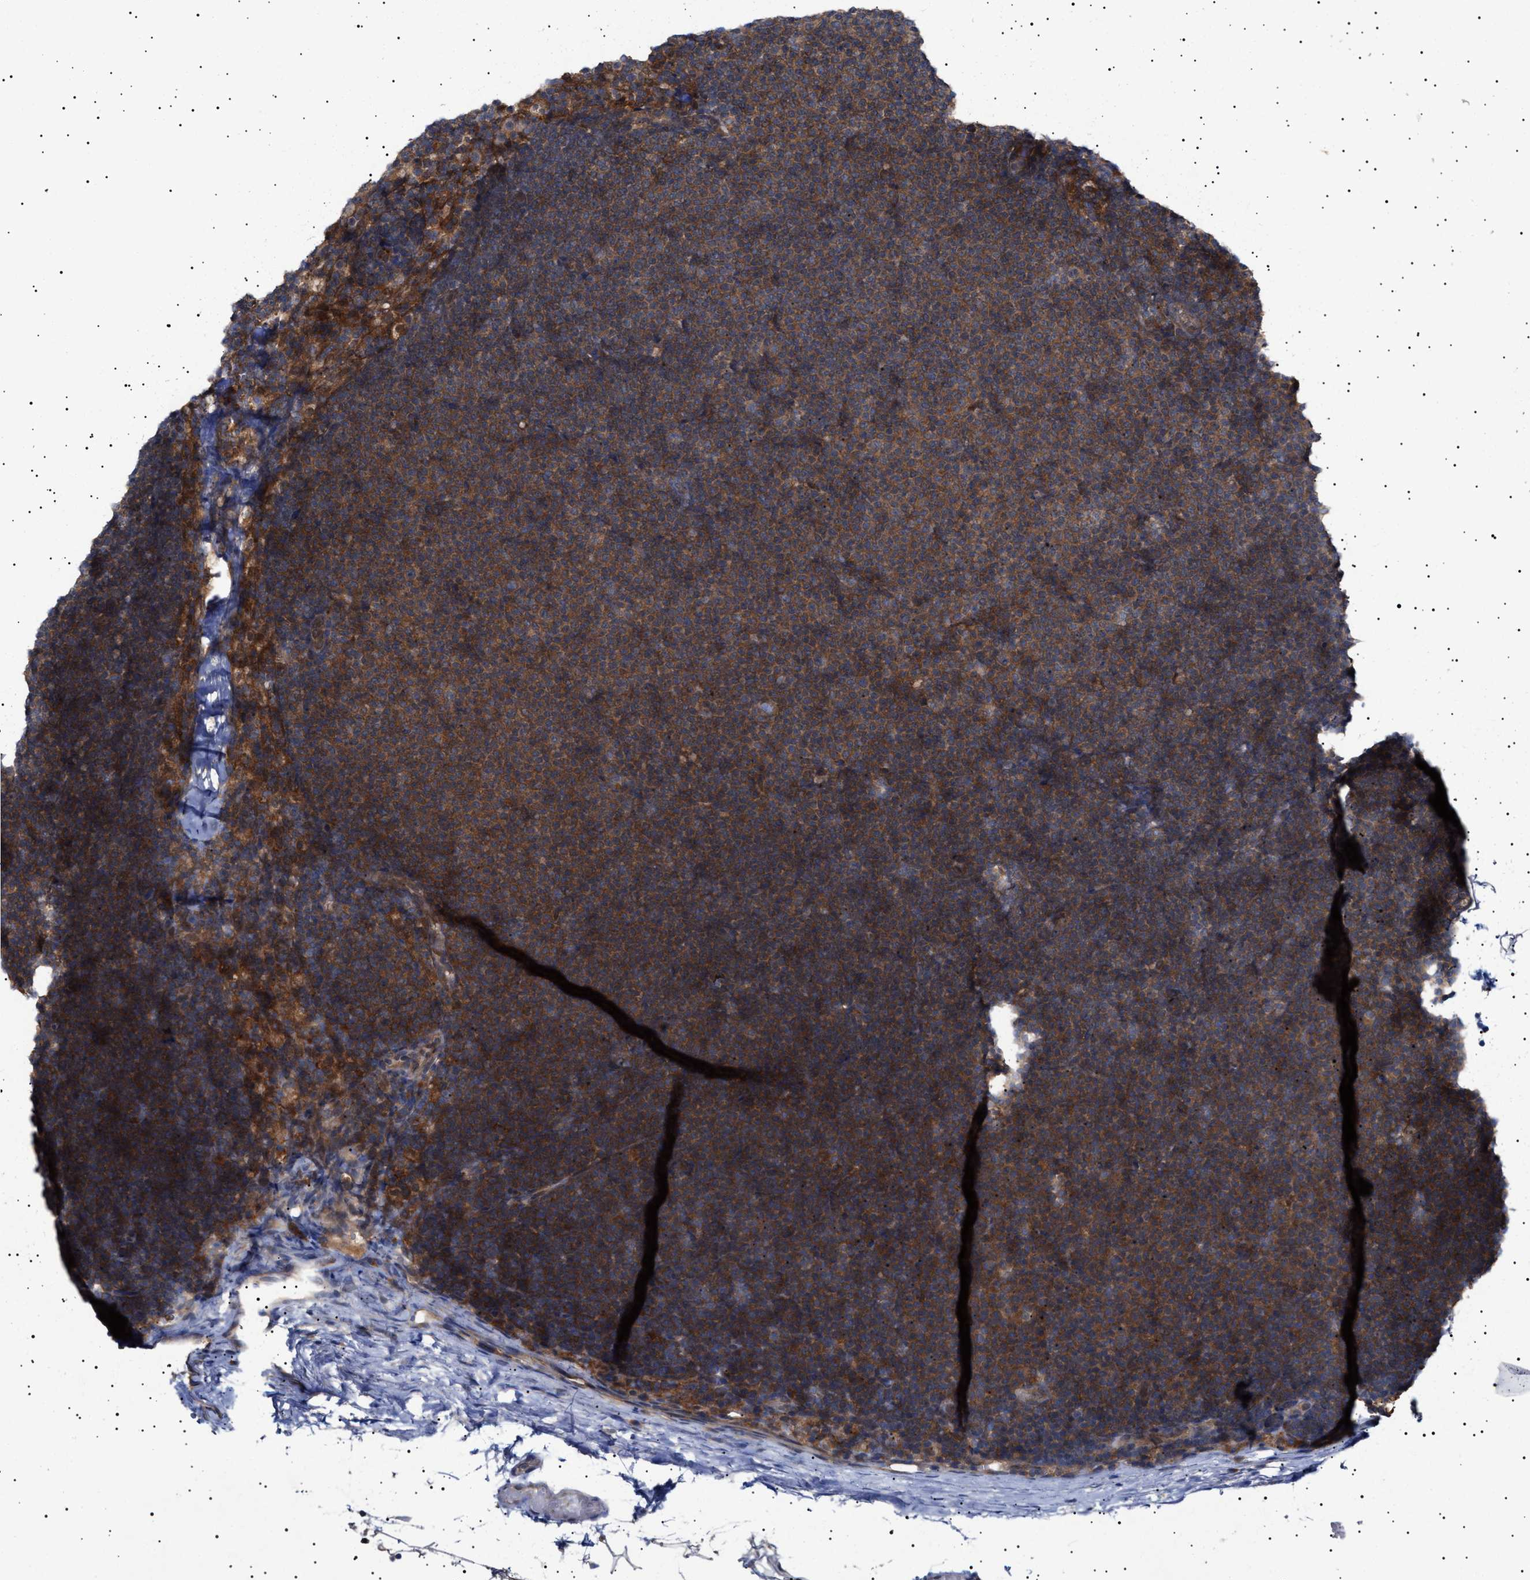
{"staining": {"intensity": "weak", "quantity": "25%-75%", "location": "cytoplasmic/membranous"}, "tissue": "lymphoma", "cell_type": "Tumor cells", "image_type": "cancer", "snomed": [{"axis": "morphology", "description": "Malignant lymphoma, non-Hodgkin's type, Low grade"}, {"axis": "topography", "description": "Lymph node"}], "caption": "This photomicrograph displays low-grade malignant lymphoma, non-Hodgkin's type stained with immunohistochemistry (IHC) to label a protein in brown. The cytoplasmic/membranous of tumor cells show weak positivity for the protein. Nuclei are counter-stained blue.", "gene": "NPLOC4", "patient": {"sex": "female", "age": 53}}